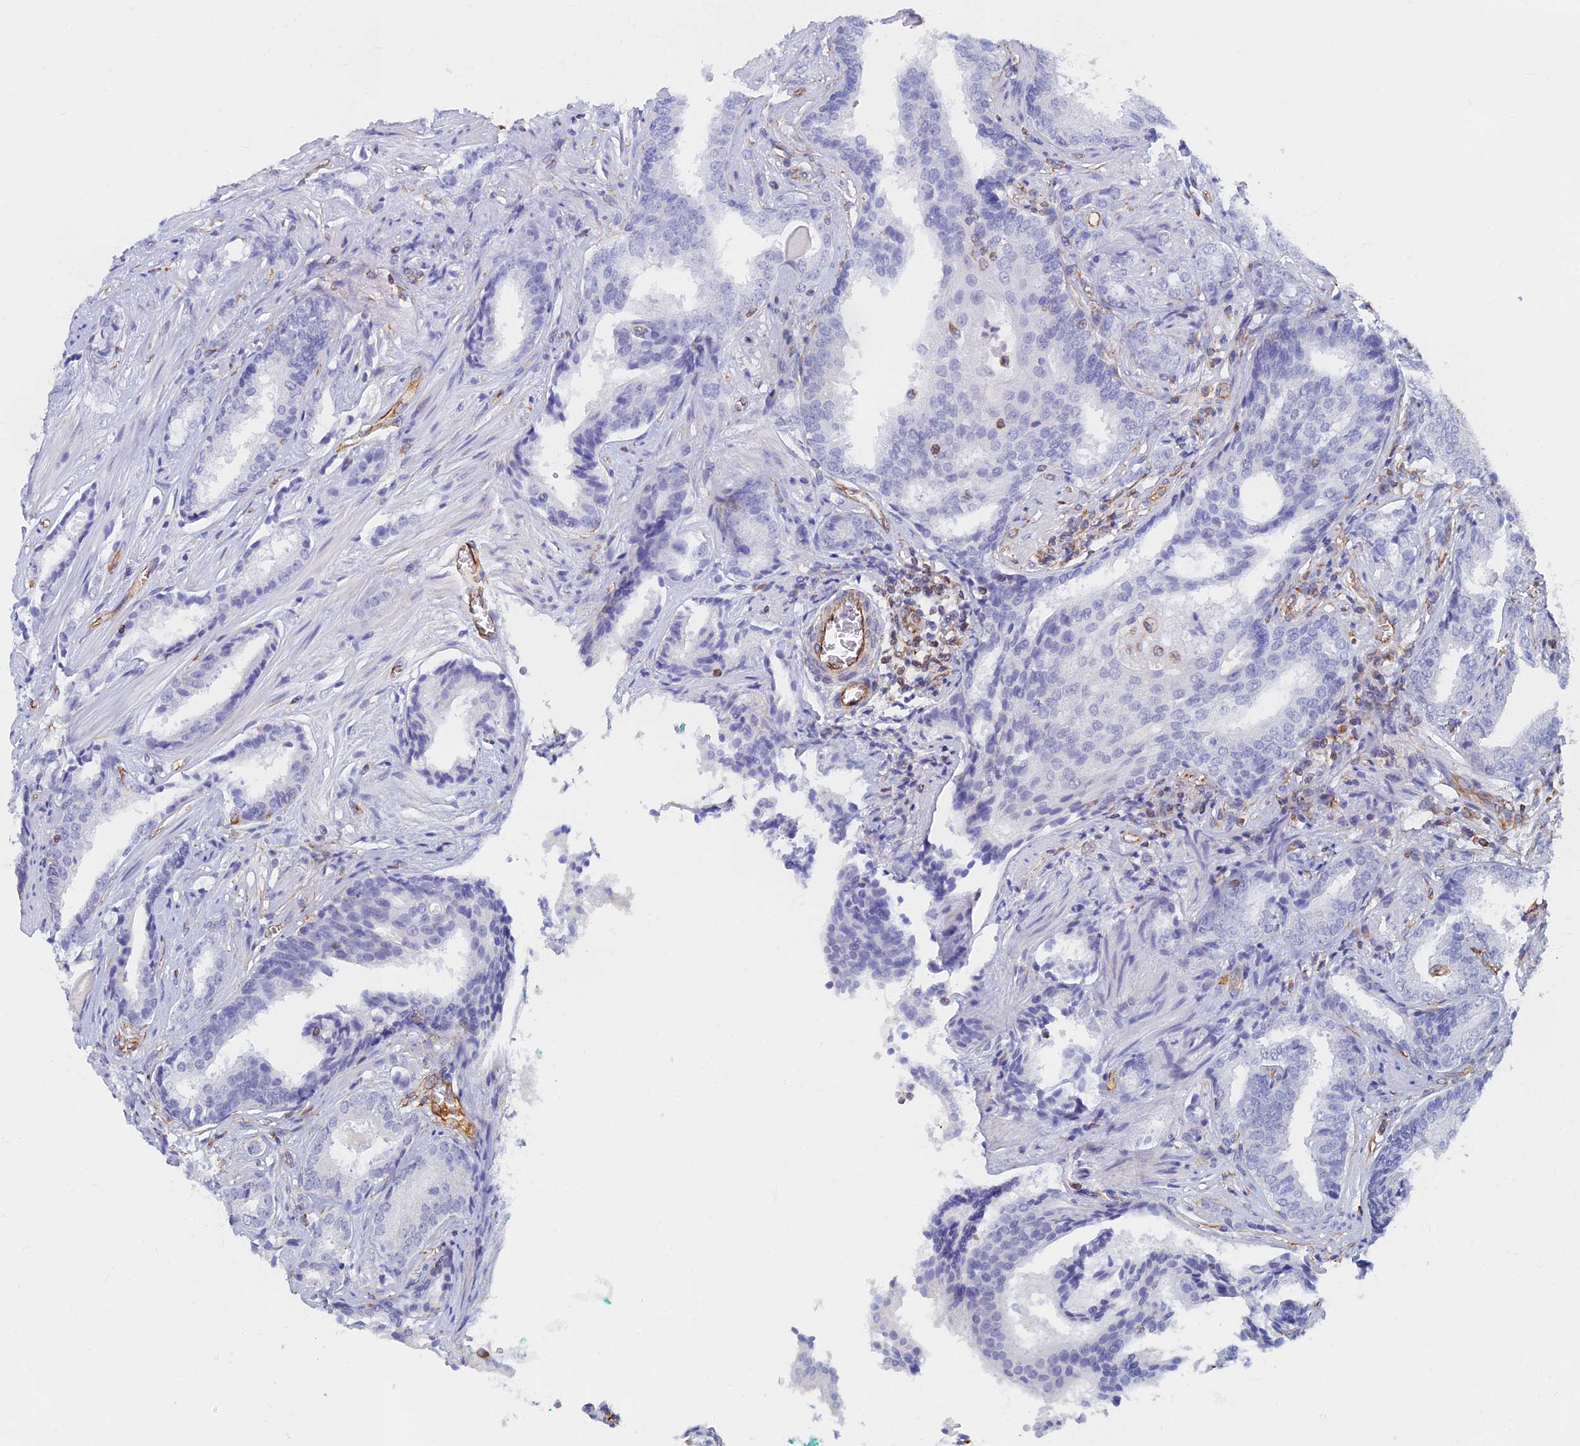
{"staining": {"intensity": "negative", "quantity": "none", "location": "none"}, "tissue": "prostate cancer", "cell_type": "Tumor cells", "image_type": "cancer", "snomed": [{"axis": "morphology", "description": "Adenocarcinoma, High grade"}, {"axis": "topography", "description": "Prostate"}], "caption": "Image shows no protein positivity in tumor cells of prostate cancer tissue.", "gene": "RMC1", "patient": {"sex": "male", "age": 63}}